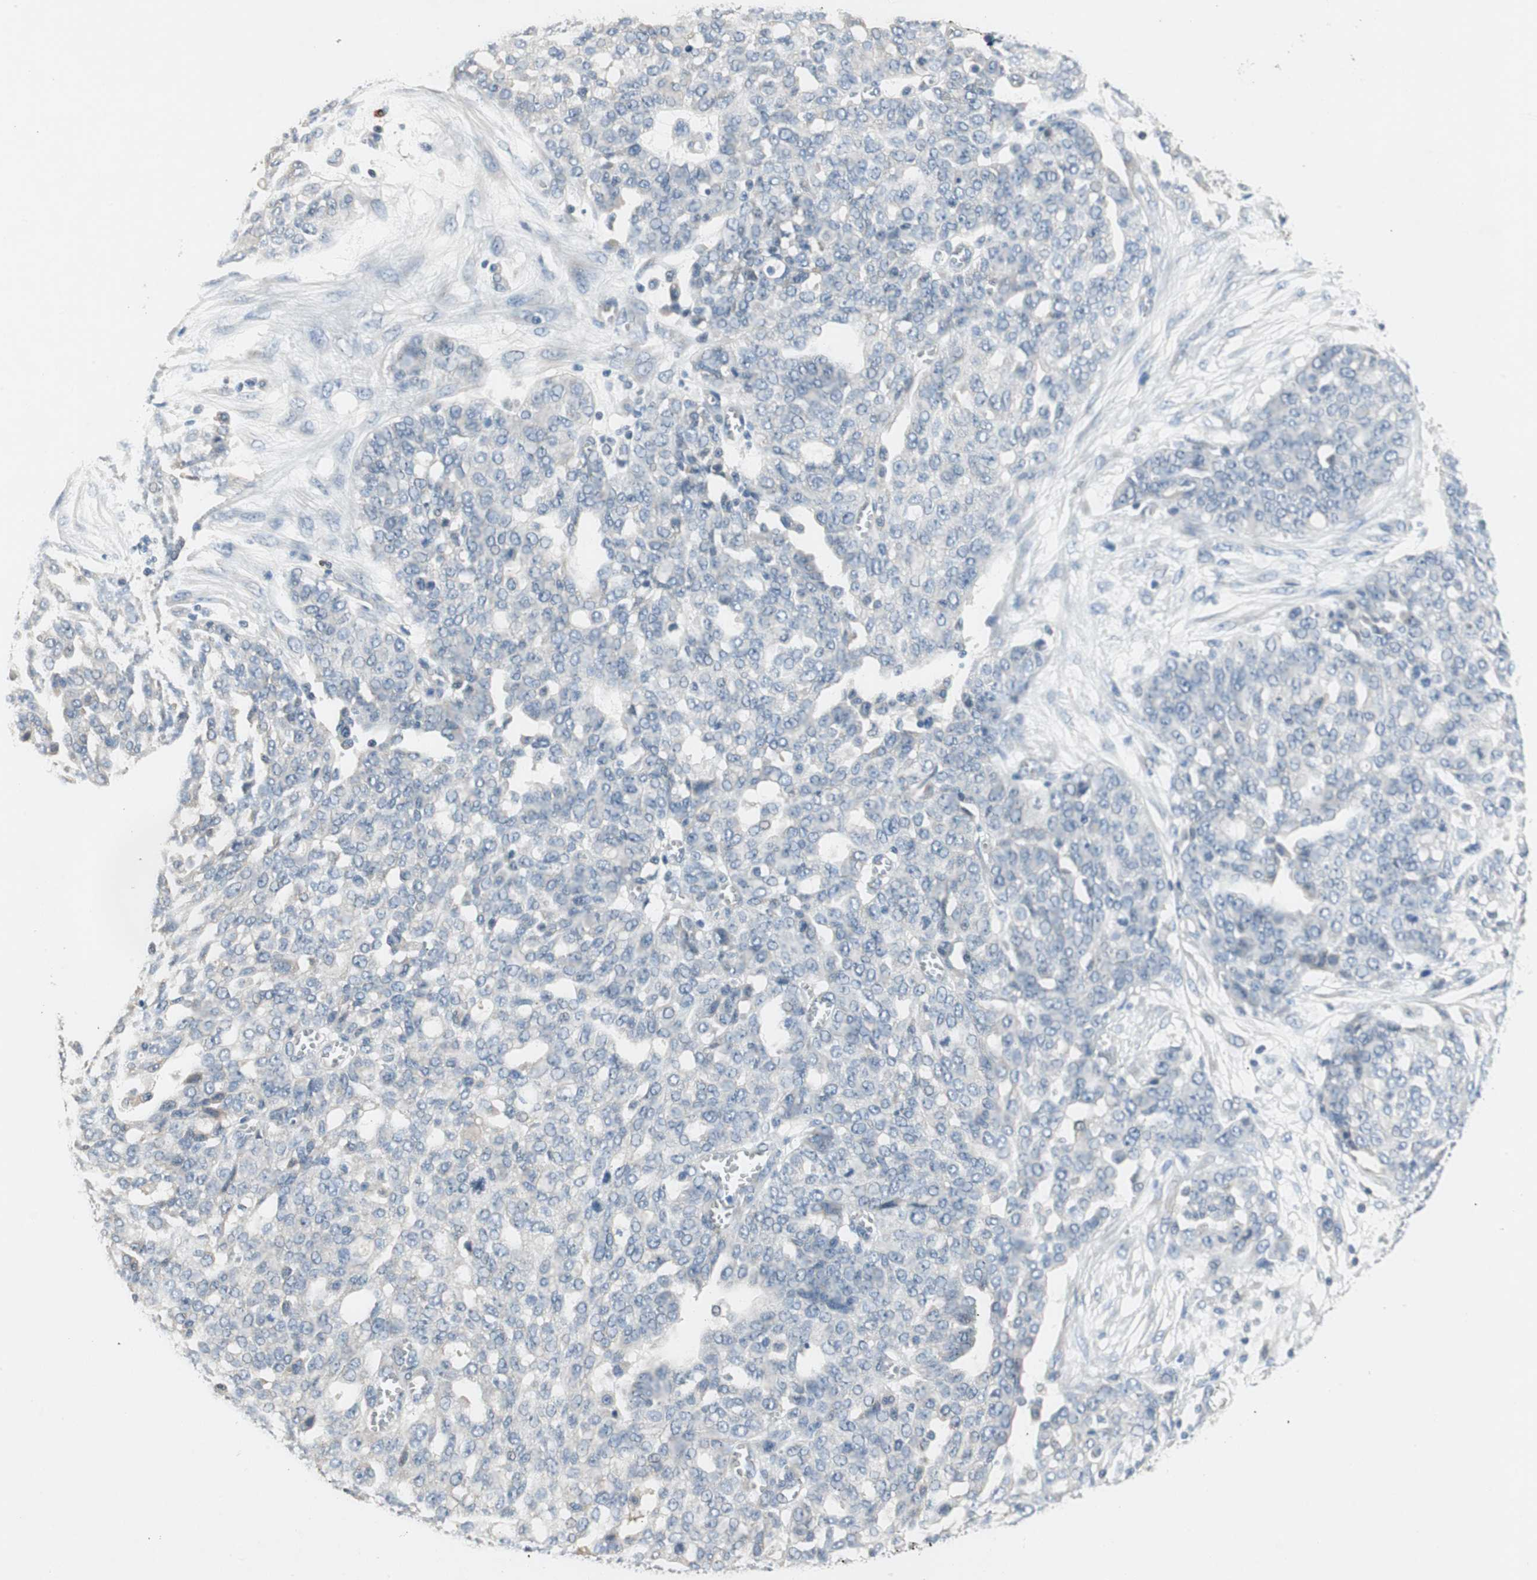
{"staining": {"intensity": "negative", "quantity": "none", "location": "none"}, "tissue": "ovarian cancer", "cell_type": "Tumor cells", "image_type": "cancer", "snomed": [{"axis": "morphology", "description": "Cystadenocarcinoma, serous, NOS"}, {"axis": "topography", "description": "Soft tissue"}, {"axis": "topography", "description": "Ovary"}], "caption": "Protein analysis of ovarian cancer shows no significant expression in tumor cells. The staining is performed using DAB (3,3'-diaminobenzidine) brown chromogen with nuclei counter-stained in using hematoxylin.", "gene": "CPA3", "patient": {"sex": "female", "age": 57}}